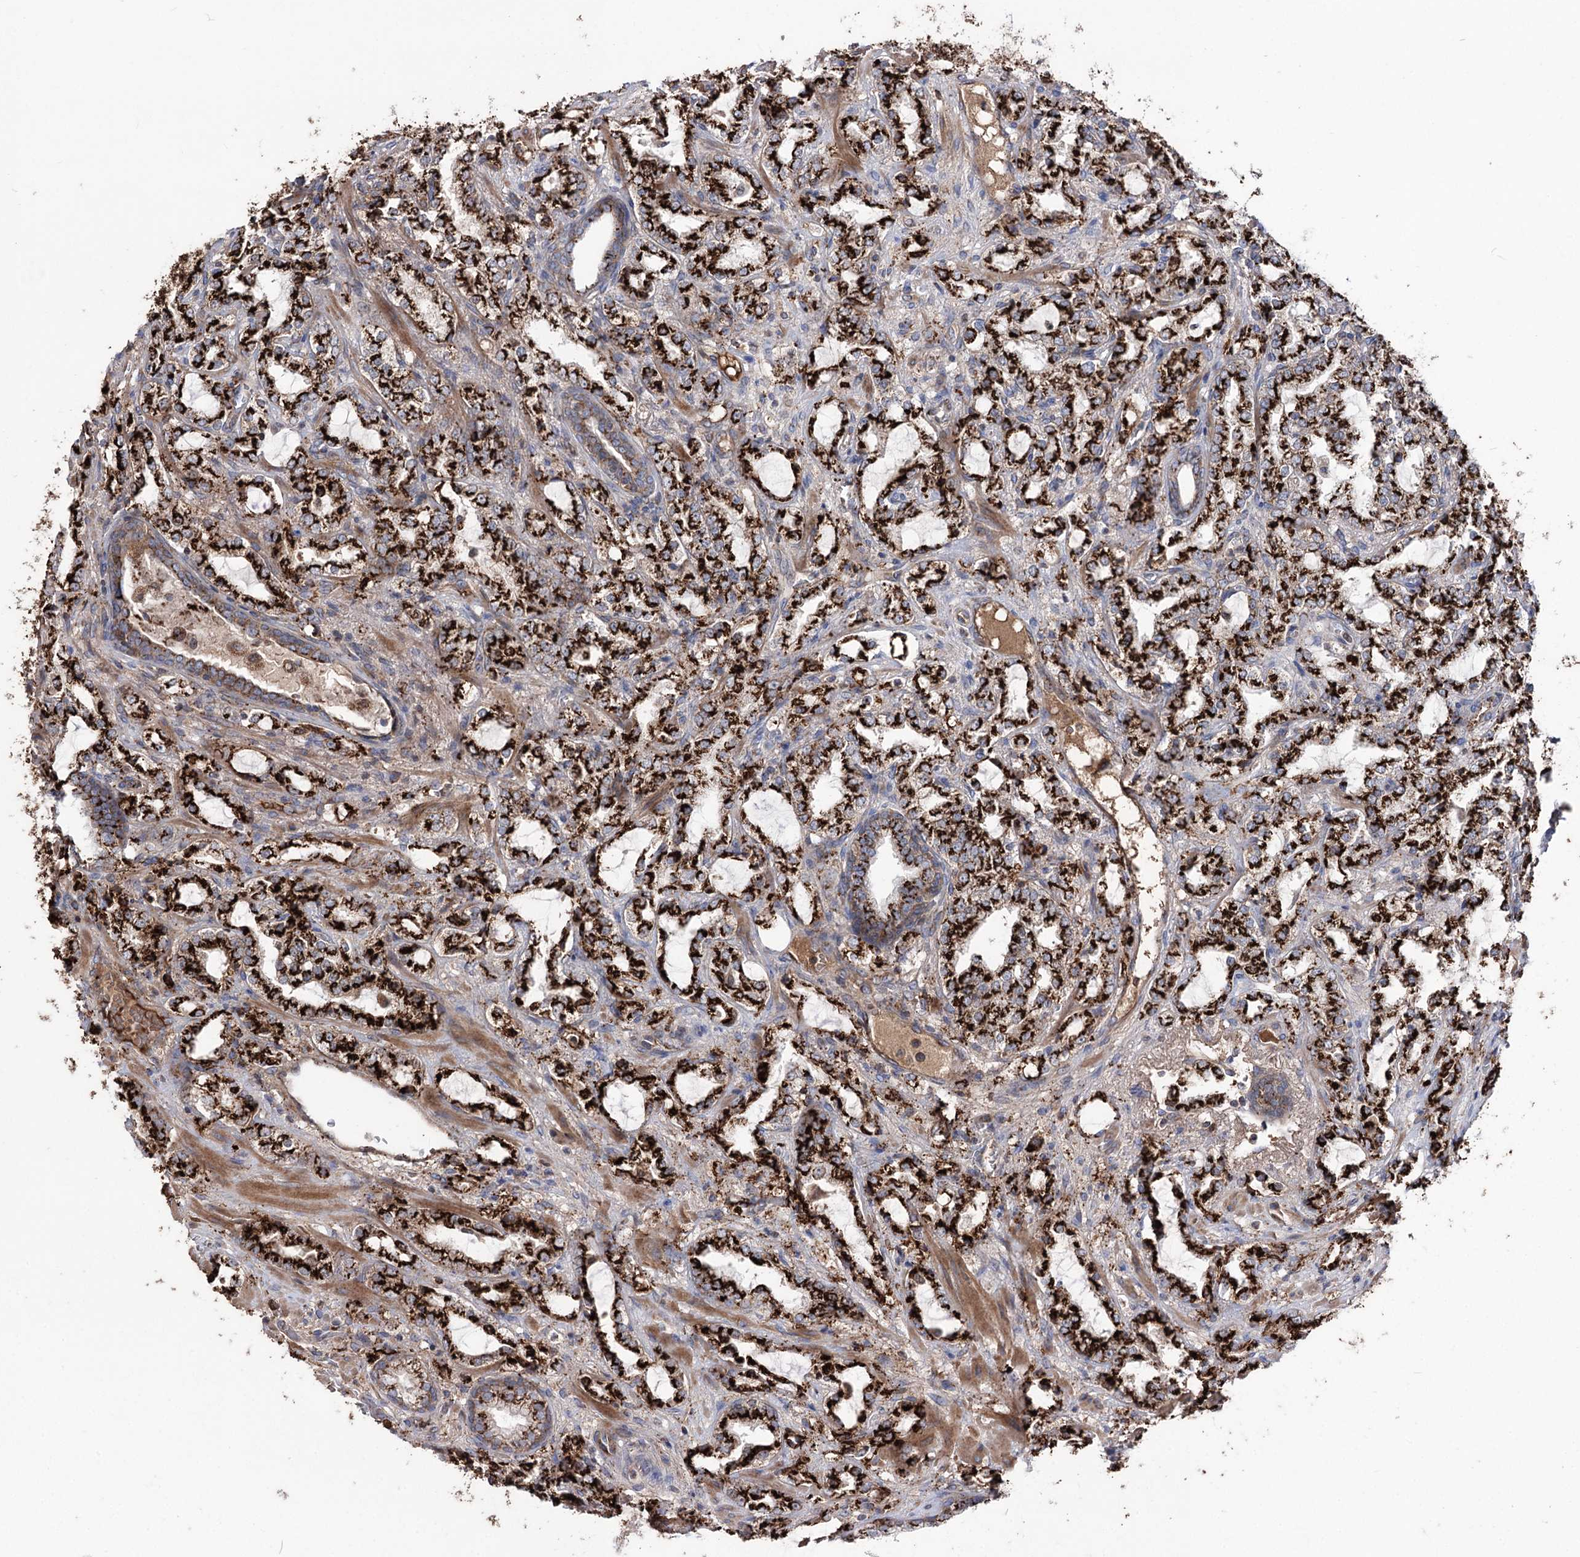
{"staining": {"intensity": "strong", "quantity": ">75%", "location": "cytoplasmic/membranous"}, "tissue": "prostate cancer", "cell_type": "Tumor cells", "image_type": "cancer", "snomed": [{"axis": "morphology", "description": "Adenocarcinoma, High grade"}, {"axis": "topography", "description": "Prostate"}], "caption": "Protein staining exhibits strong cytoplasmic/membranous staining in approximately >75% of tumor cells in prostate cancer (adenocarcinoma (high-grade)).", "gene": "ARHGAP20", "patient": {"sex": "male", "age": 64}}